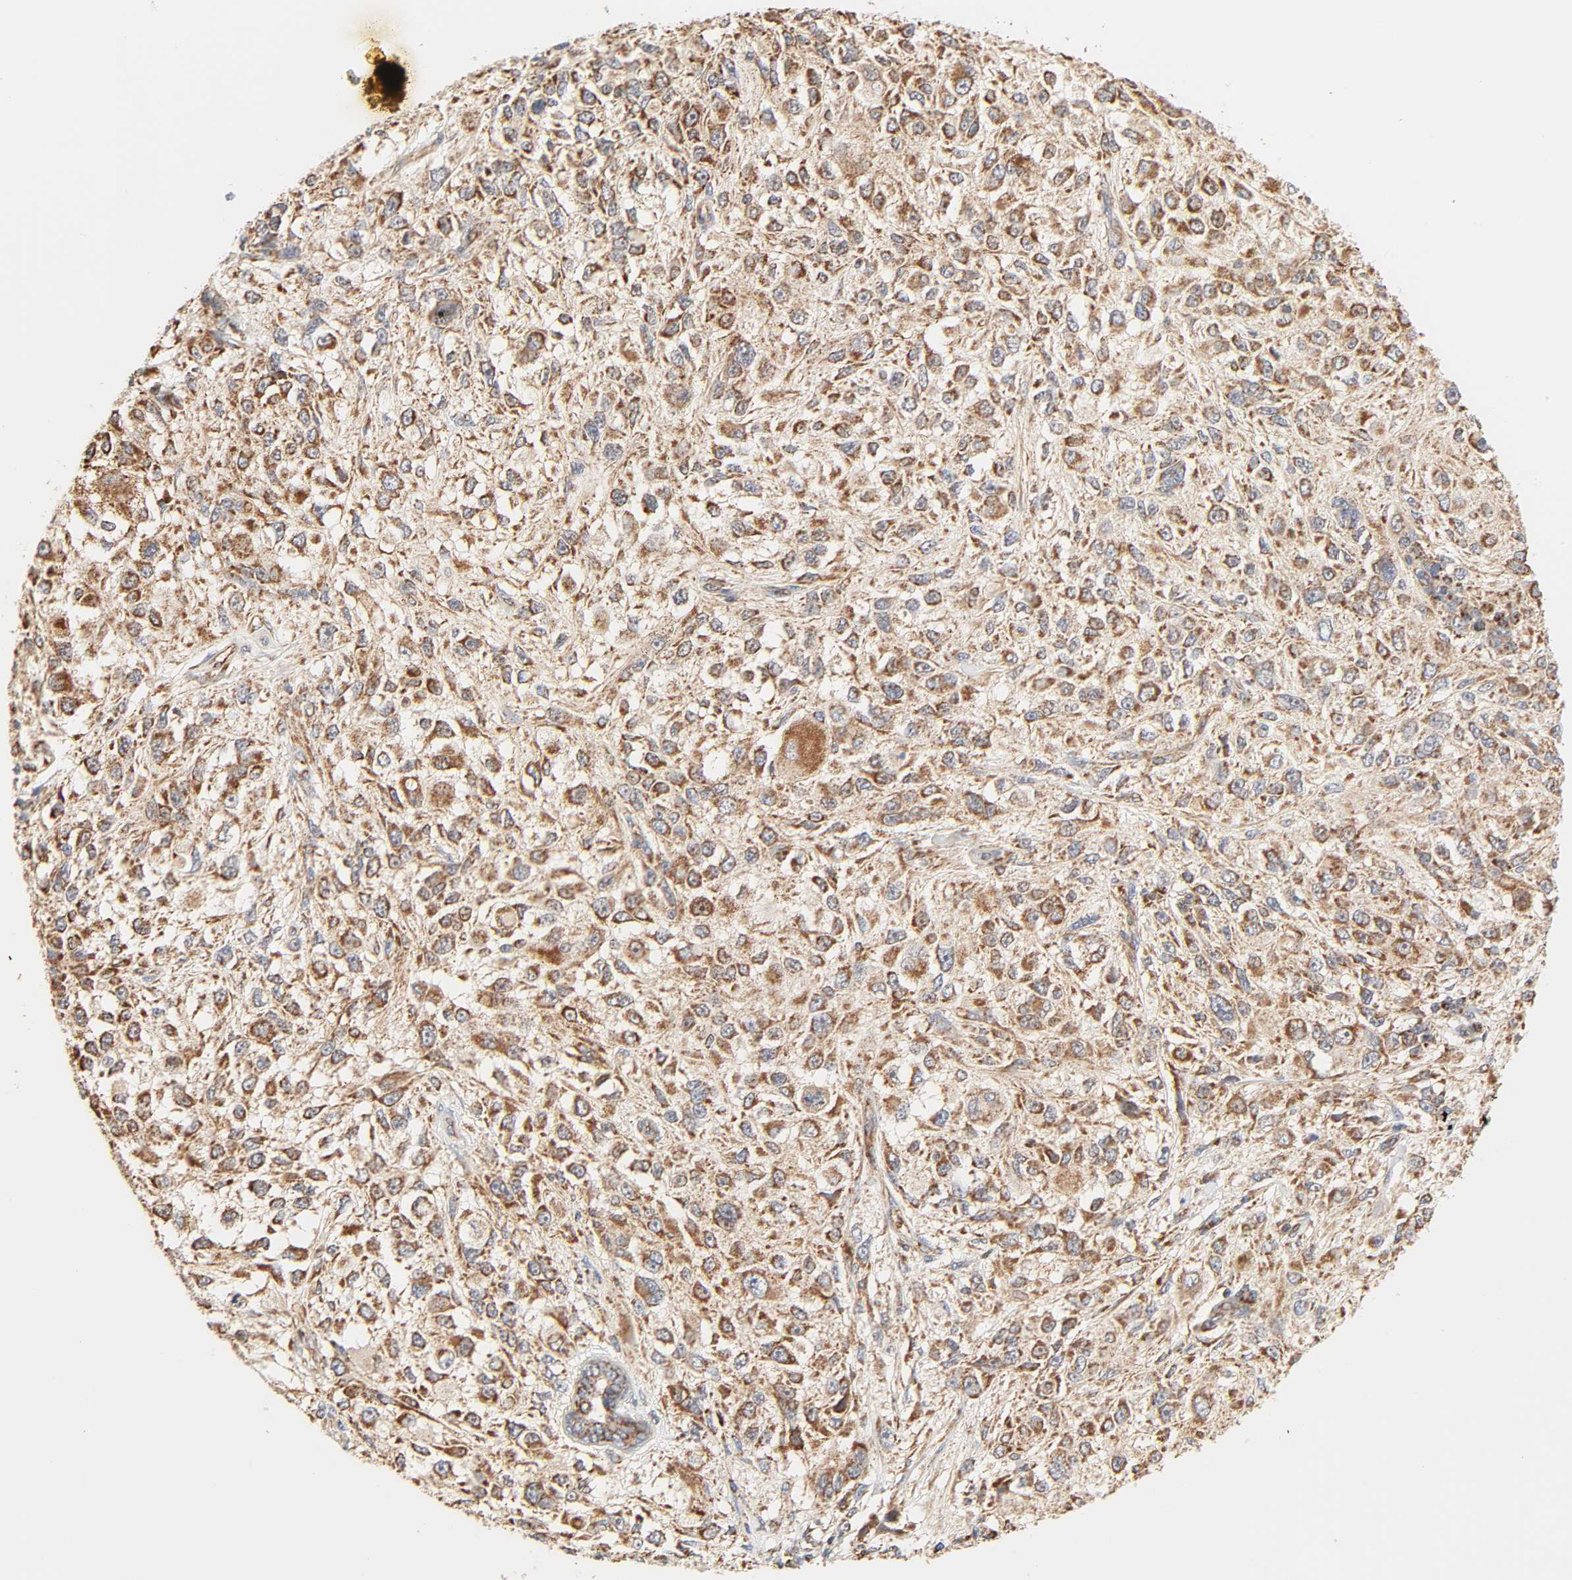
{"staining": {"intensity": "strong", "quantity": ">75%", "location": "cytoplasmic/membranous"}, "tissue": "melanoma", "cell_type": "Tumor cells", "image_type": "cancer", "snomed": [{"axis": "morphology", "description": "Necrosis, NOS"}, {"axis": "morphology", "description": "Malignant melanoma, NOS"}, {"axis": "topography", "description": "Skin"}], "caption": "About >75% of tumor cells in human melanoma exhibit strong cytoplasmic/membranous protein positivity as visualized by brown immunohistochemical staining.", "gene": "ZMAT5", "patient": {"sex": "female", "age": 87}}